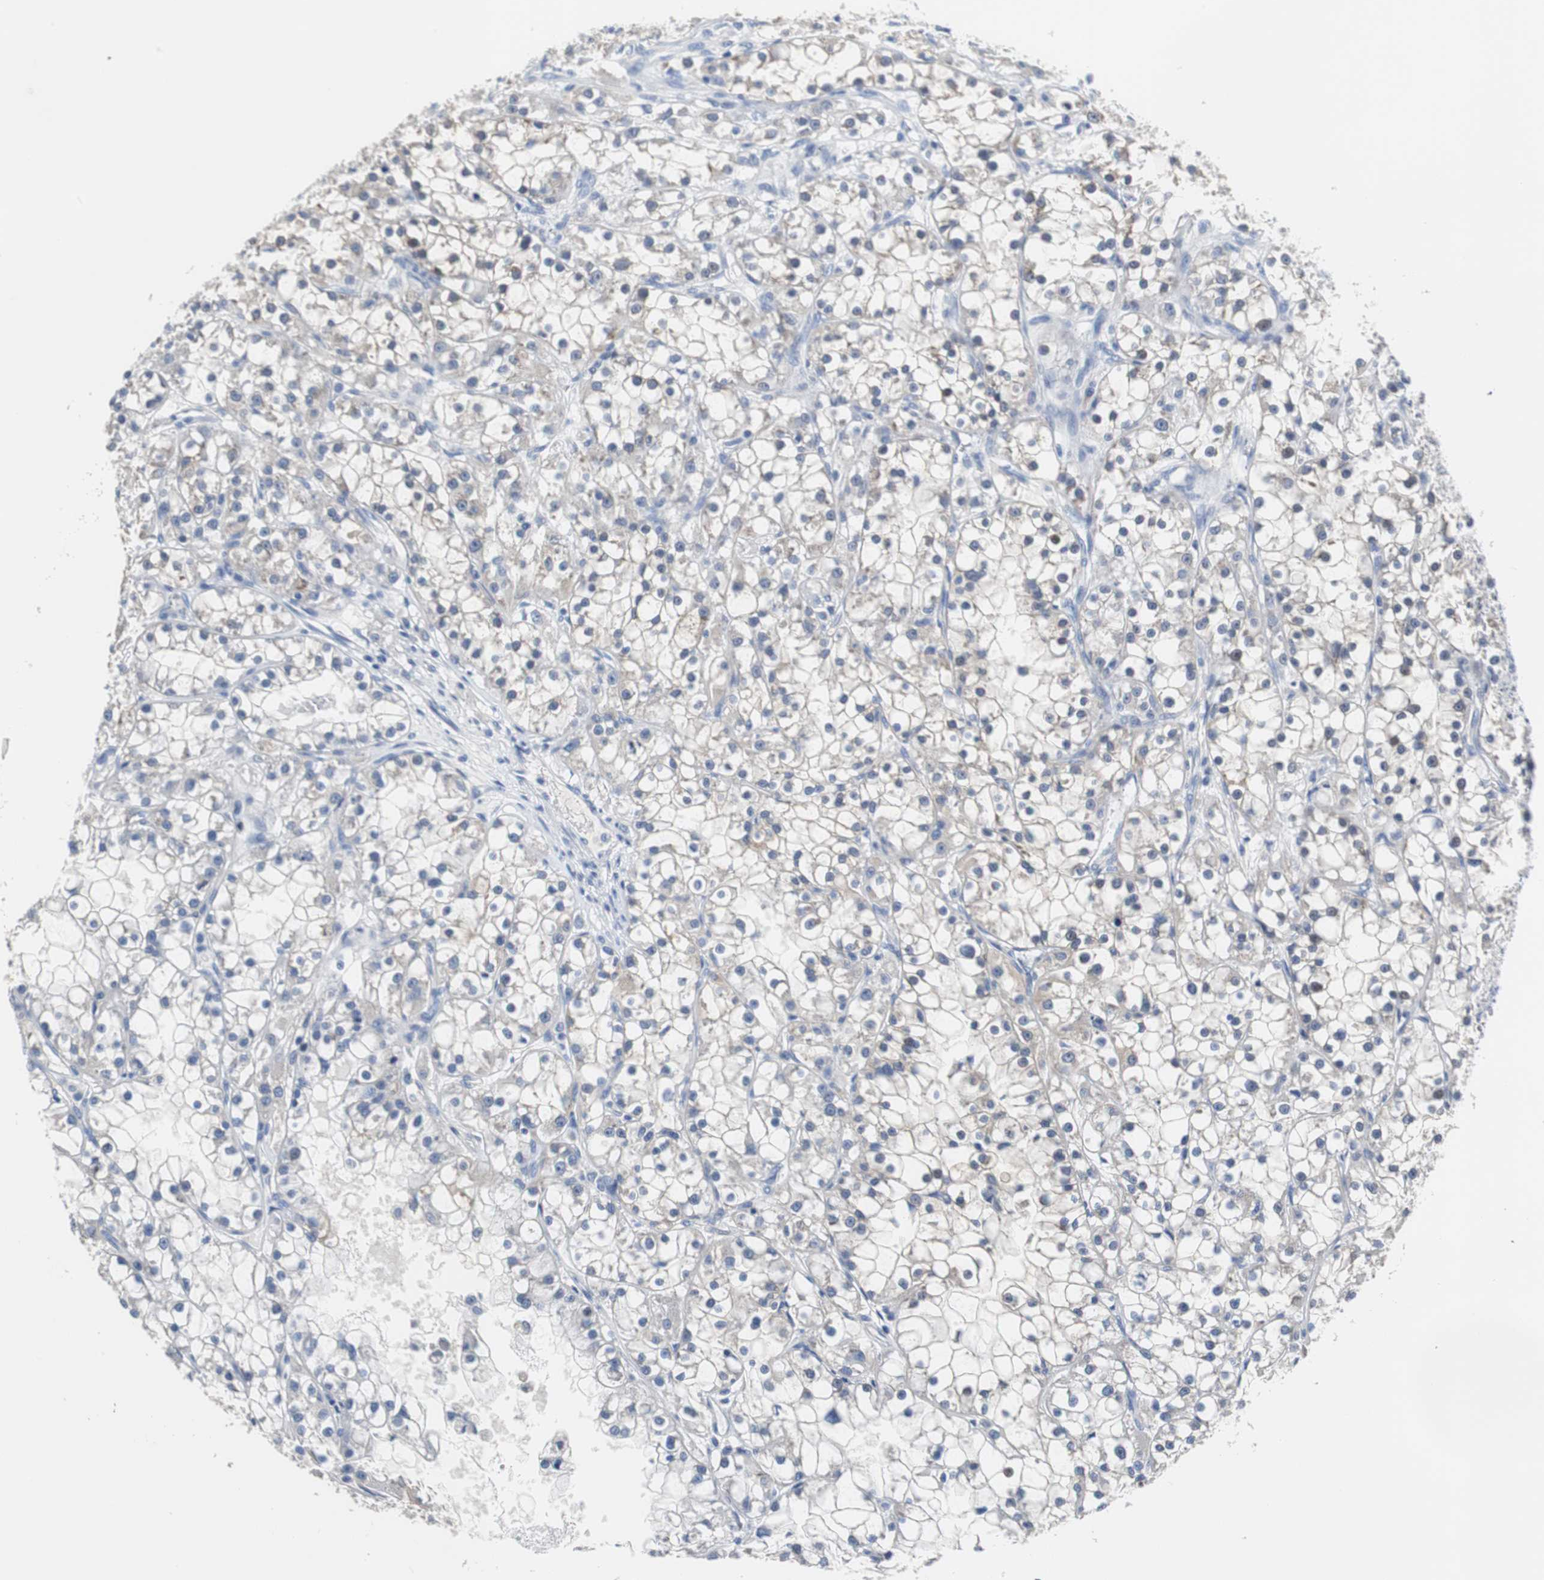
{"staining": {"intensity": "negative", "quantity": "none", "location": "none"}, "tissue": "renal cancer", "cell_type": "Tumor cells", "image_type": "cancer", "snomed": [{"axis": "morphology", "description": "Adenocarcinoma, NOS"}, {"axis": "topography", "description": "Kidney"}], "caption": "Renal adenocarcinoma stained for a protein using immunohistochemistry demonstrates no expression tumor cells.", "gene": "PCK1", "patient": {"sex": "female", "age": 52}}